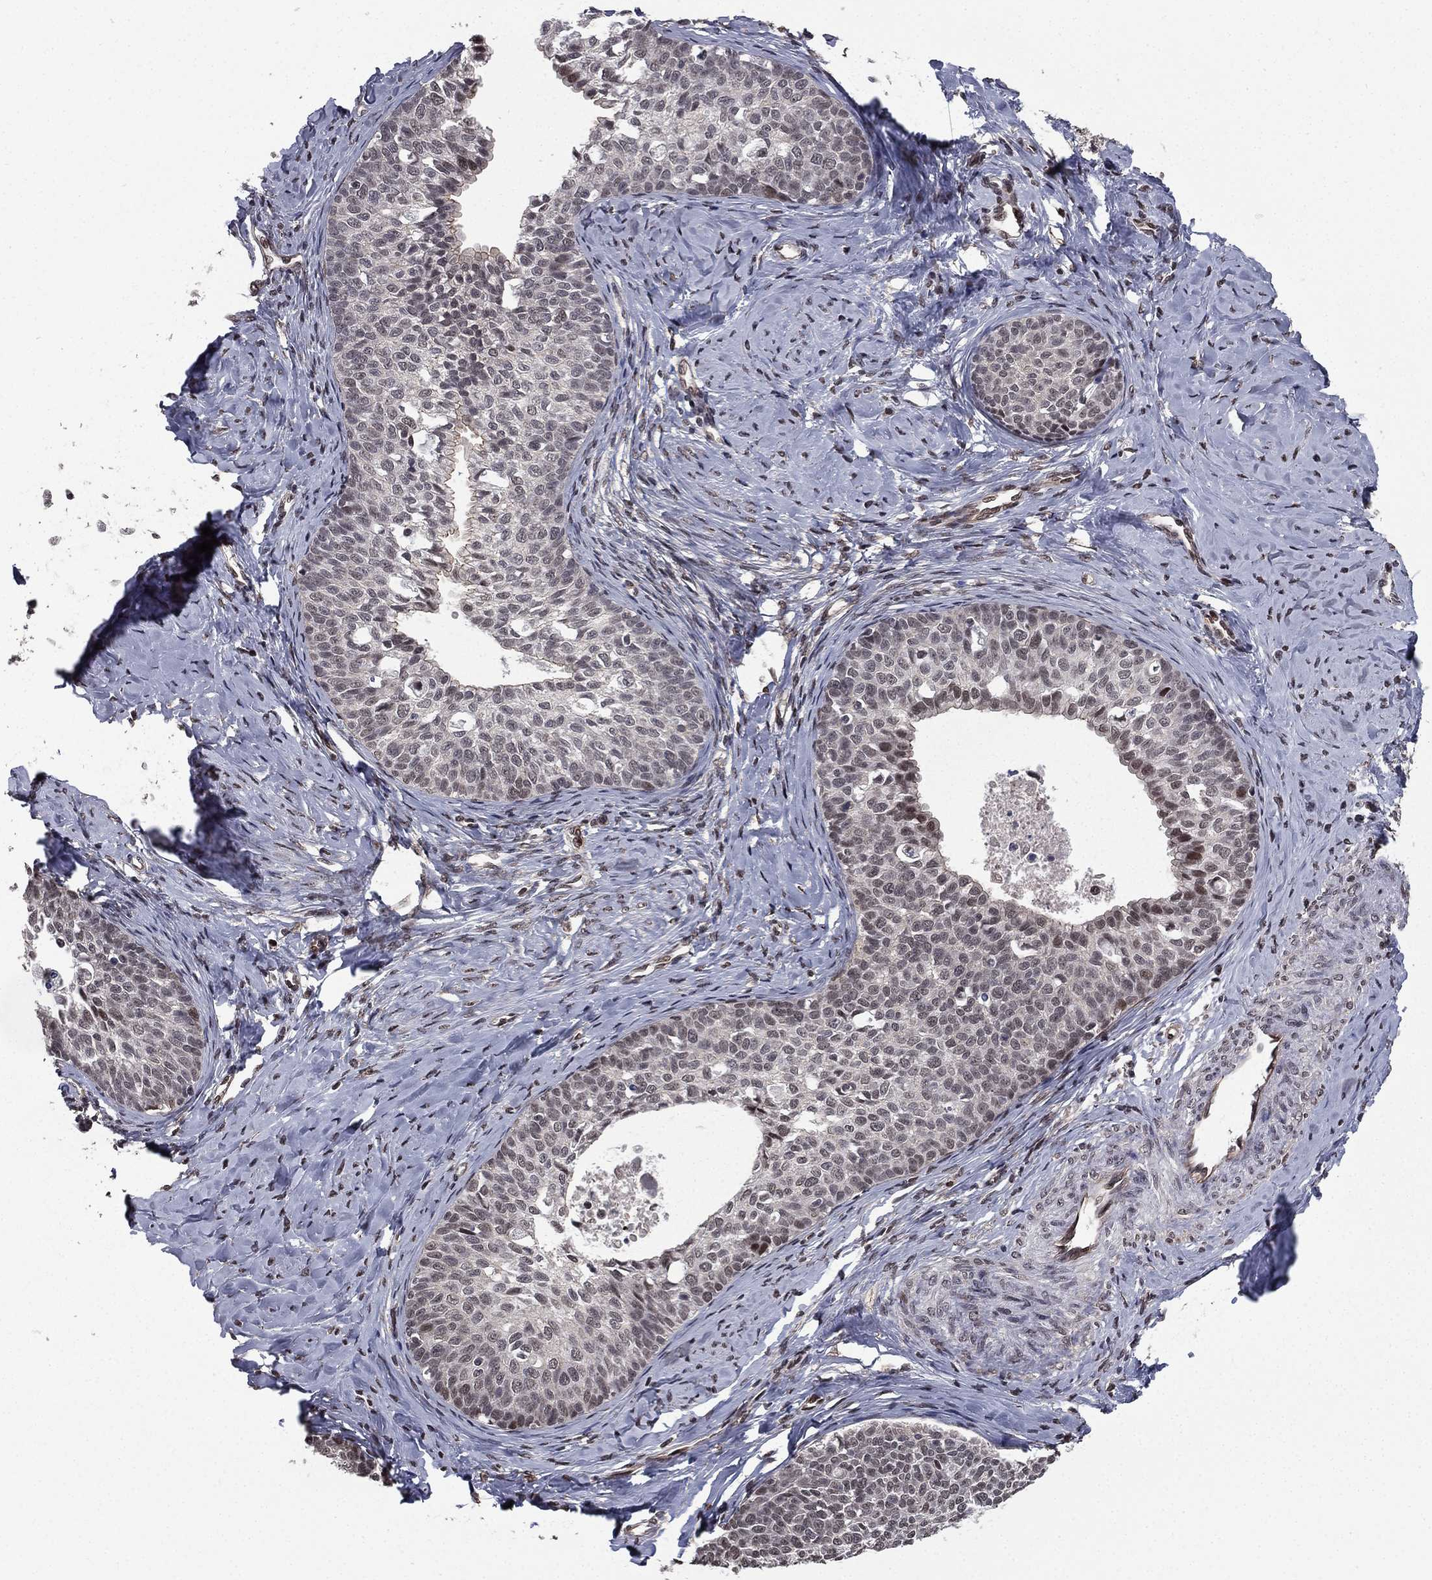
{"staining": {"intensity": "weak", "quantity": "<25%", "location": "cytoplasmic/membranous"}, "tissue": "cervical cancer", "cell_type": "Tumor cells", "image_type": "cancer", "snomed": [{"axis": "morphology", "description": "Squamous cell carcinoma, NOS"}, {"axis": "topography", "description": "Cervix"}], "caption": "An immunohistochemistry photomicrograph of cervical squamous cell carcinoma is shown. There is no staining in tumor cells of cervical squamous cell carcinoma.", "gene": "RARB", "patient": {"sex": "female", "age": 51}}